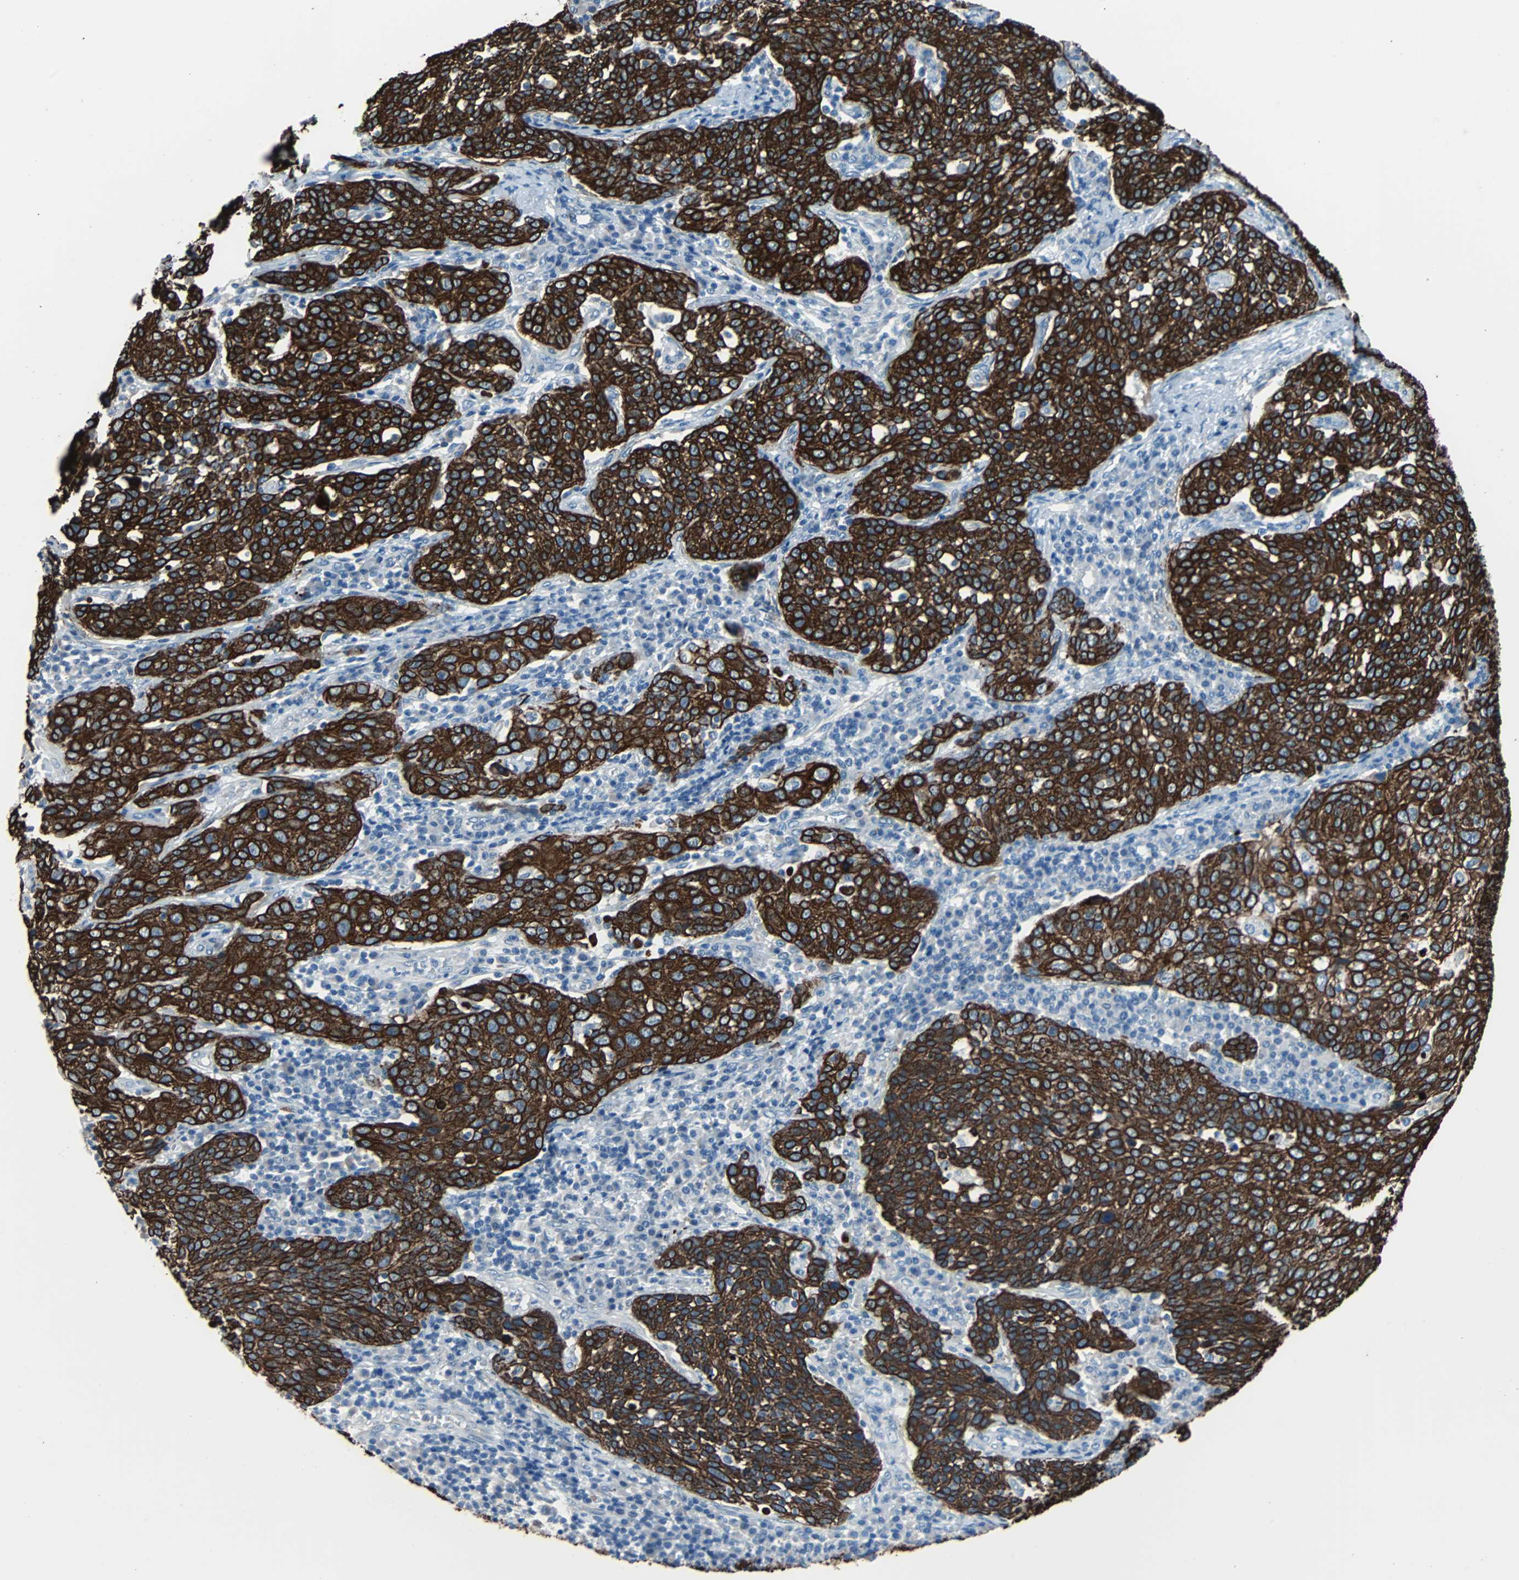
{"staining": {"intensity": "strong", "quantity": ">75%", "location": "cytoplasmic/membranous"}, "tissue": "cervical cancer", "cell_type": "Tumor cells", "image_type": "cancer", "snomed": [{"axis": "morphology", "description": "Squamous cell carcinoma, NOS"}, {"axis": "topography", "description": "Cervix"}], "caption": "A brown stain highlights strong cytoplasmic/membranous expression of a protein in cervical squamous cell carcinoma tumor cells. (Brightfield microscopy of DAB IHC at high magnification).", "gene": "KRT7", "patient": {"sex": "female", "age": 34}}